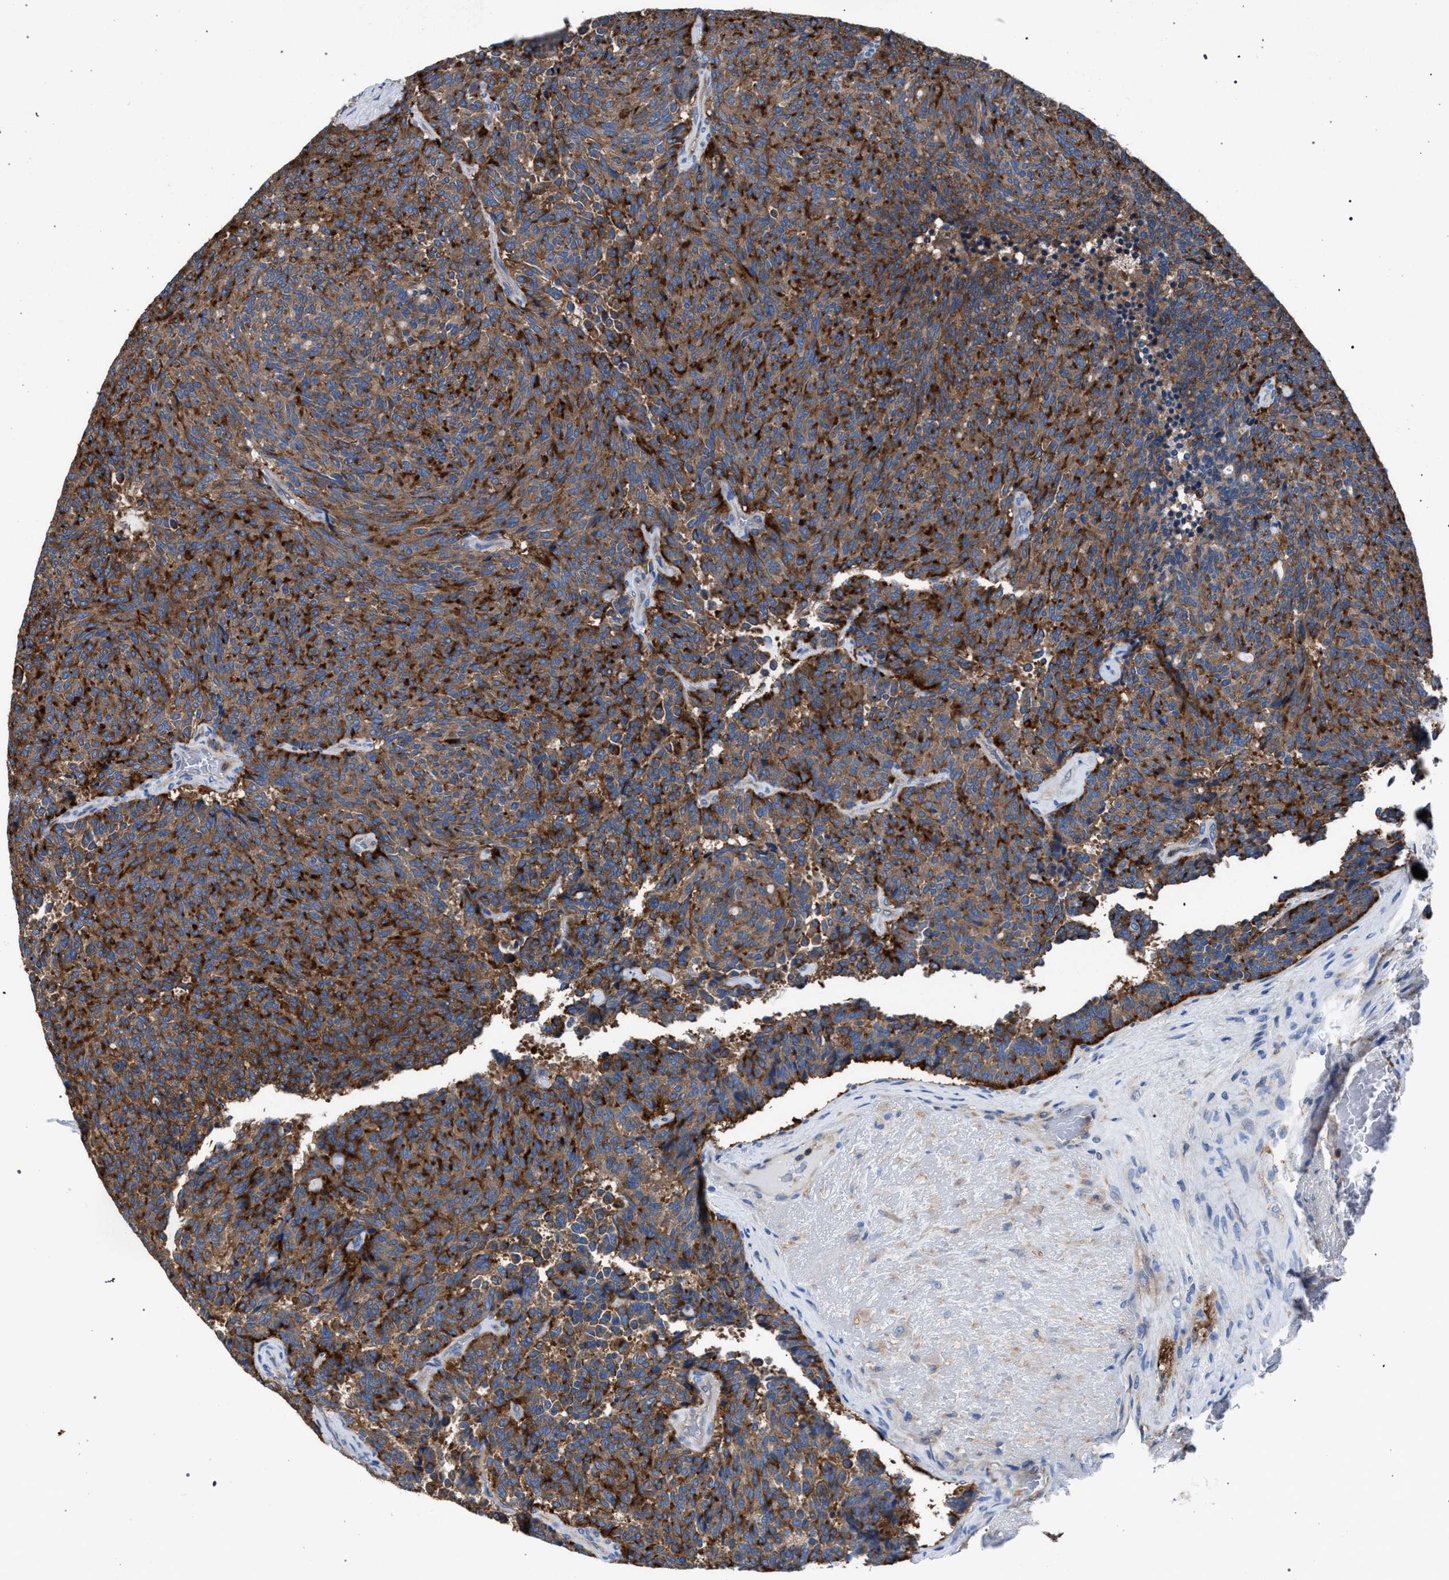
{"staining": {"intensity": "strong", "quantity": ">75%", "location": "cytoplasmic/membranous"}, "tissue": "carcinoid", "cell_type": "Tumor cells", "image_type": "cancer", "snomed": [{"axis": "morphology", "description": "Carcinoid, malignant, NOS"}, {"axis": "topography", "description": "Pancreas"}], "caption": "A high-resolution histopathology image shows immunohistochemistry staining of carcinoid, which shows strong cytoplasmic/membranous staining in approximately >75% of tumor cells. (IHC, brightfield microscopy, high magnification).", "gene": "ATP6V0A1", "patient": {"sex": "female", "age": 54}}